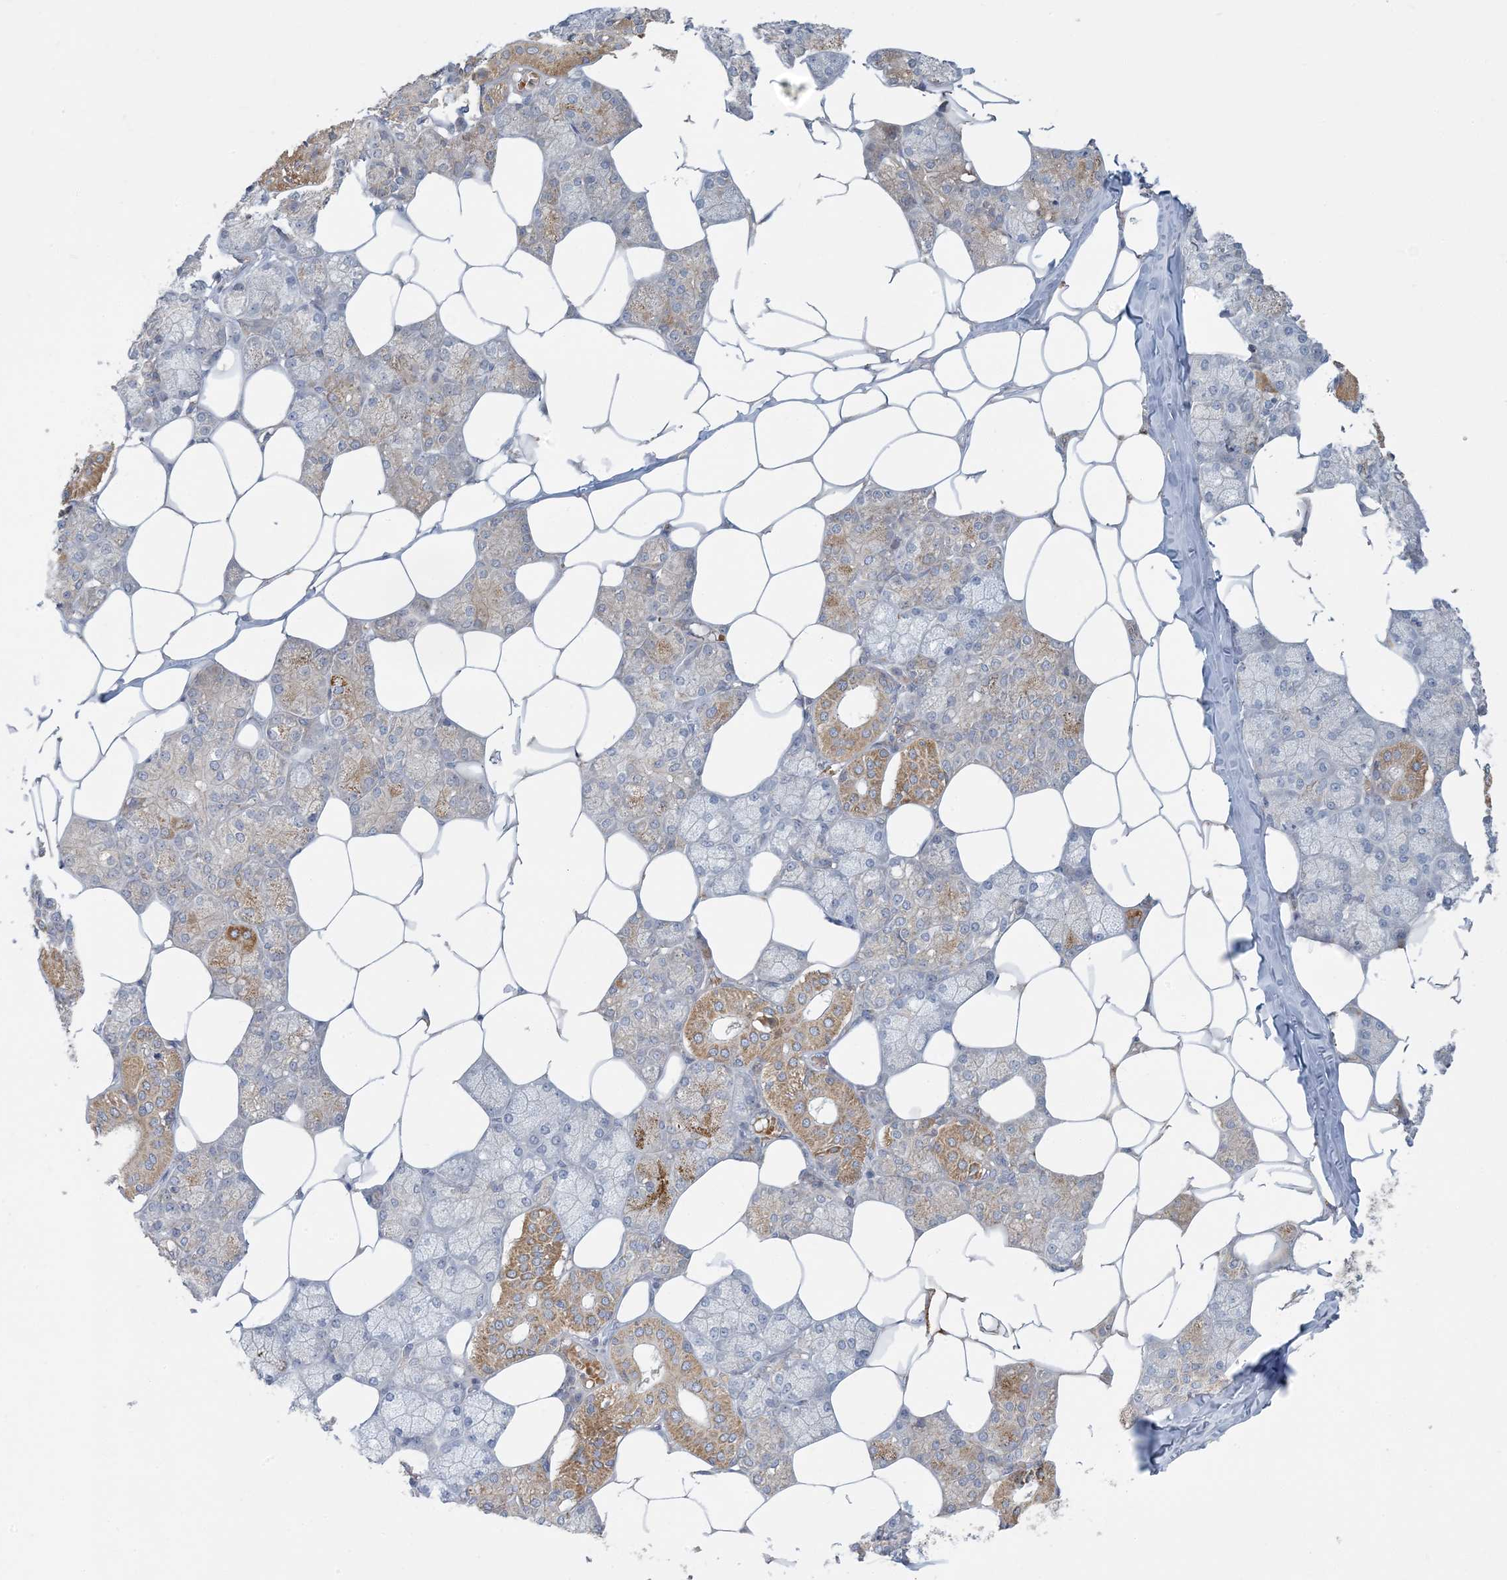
{"staining": {"intensity": "moderate", "quantity": "25%-75%", "location": "cytoplasmic/membranous"}, "tissue": "salivary gland", "cell_type": "Glandular cells", "image_type": "normal", "snomed": [{"axis": "morphology", "description": "Normal tissue, NOS"}, {"axis": "topography", "description": "Salivary gland"}], "caption": "DAB (3,3'-diaminobenzidine) immunohistochemical staining of benign salivary gland displays moderate cytoplasmic/membranous protein expression in approximately 25%-75% of glandular cells.", "gene": "LTN1", "patient": {"sex": "male", "age": 62}}